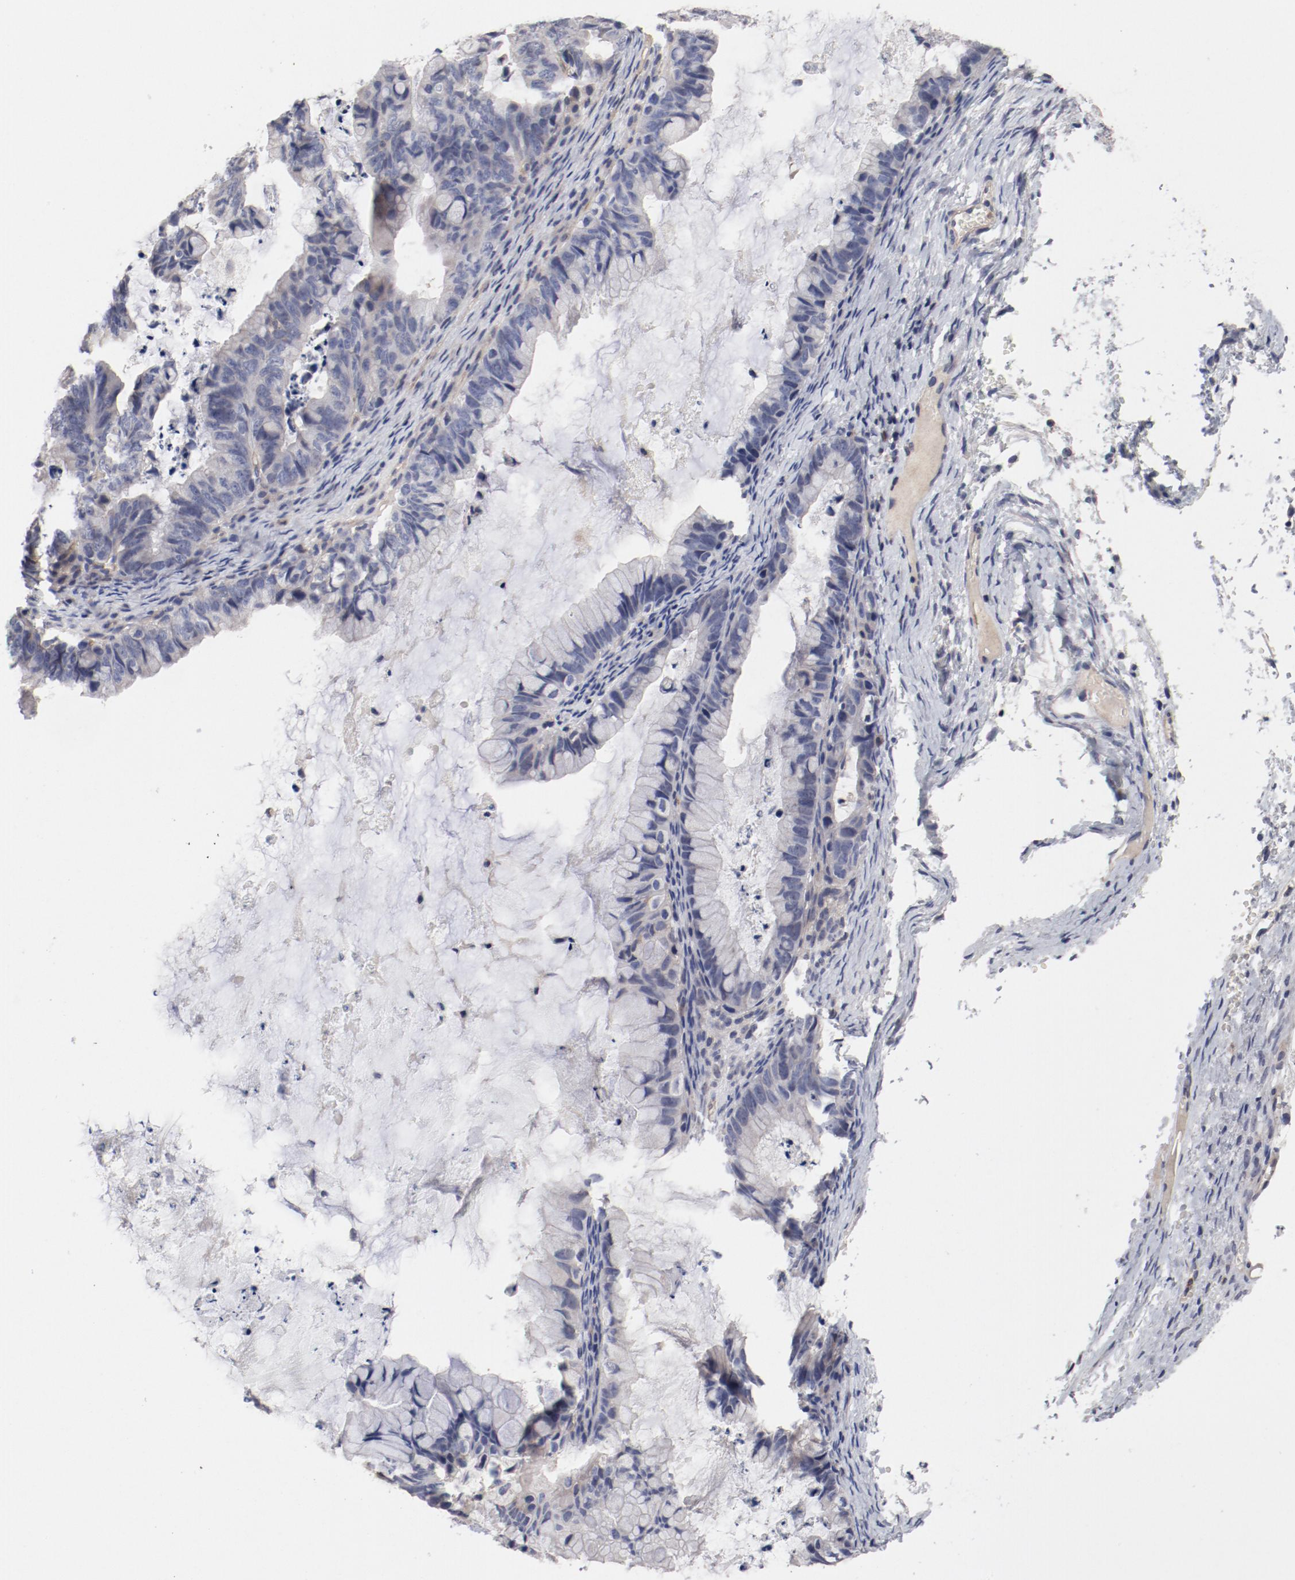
{"staining": {"intensity": "negative", "quantity": "none", "location": "none"}, "tissue": "ovarian cancer", "cell_type": "Tumor cells", "image_type": "cancer", "snomed": [{"axis": "morphology", "description": "Cystadenocarcinoma, mucinous, NOS"}, {"axis": "topography", "description": "Ovary"}], "caption": "Immunohistochemistry photomicrograph of human mucinous cystadenocarcinoma (ovarian) stained for a protein (brown), which displays no expression in tumor cells. The staining was performed using DAB (3,3'-diaminobenzidine) to visualize the protein expression in brown, while the nuclei were stained in blue with hematoxylin (Magnification: 20x).", "gene": "CBL", "patient": {"sex": "female", "age": 36}}